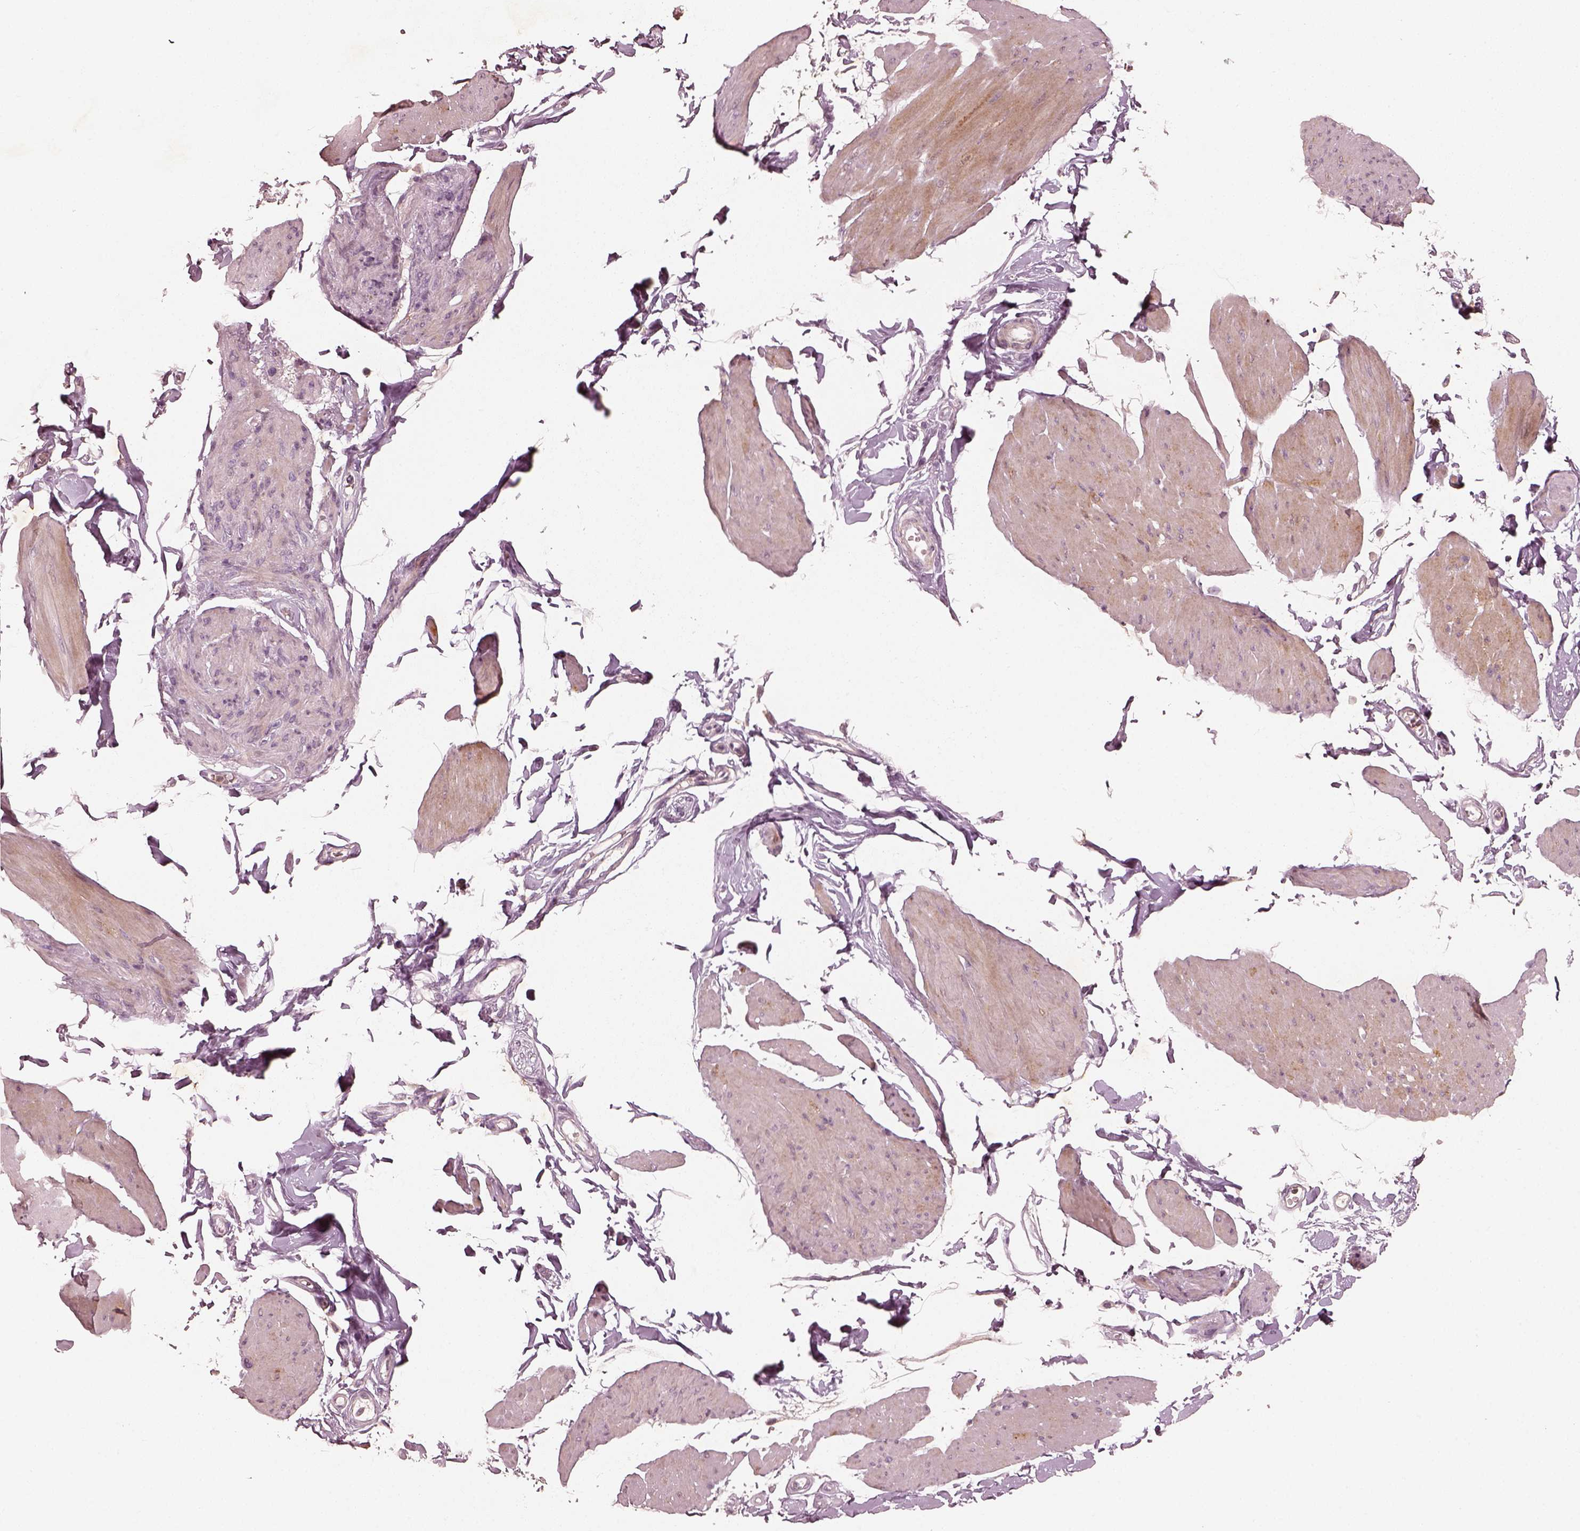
{"staining": {"intensity": "weak", "quantity": "<25%", "location": "cytoplasmic/membranous"}, "tissue": "smooth muscle", "cell_type": "Smooth muscle cells", "image_type": "normal", "snomed": [{"axis": "morphology", "description": "Normal tissue, NOS"}, {"axis": "topography", "description": "Adipose tissue"}, {"axis": "topography", "description": "Smooth muscle"}, {"axis": "topography", "description": "Peripheral nerve tissue"}], "caption": "This photomicrograph is of benign smooth muscle stained with immunohistochemistry (IHC) to label a protein in brown with the nuclei are counter-stained blue. There is no expression in smooth muscle cells.", "gene": "MADCAM1", "patient": {"sex": "male", "age": 83}}